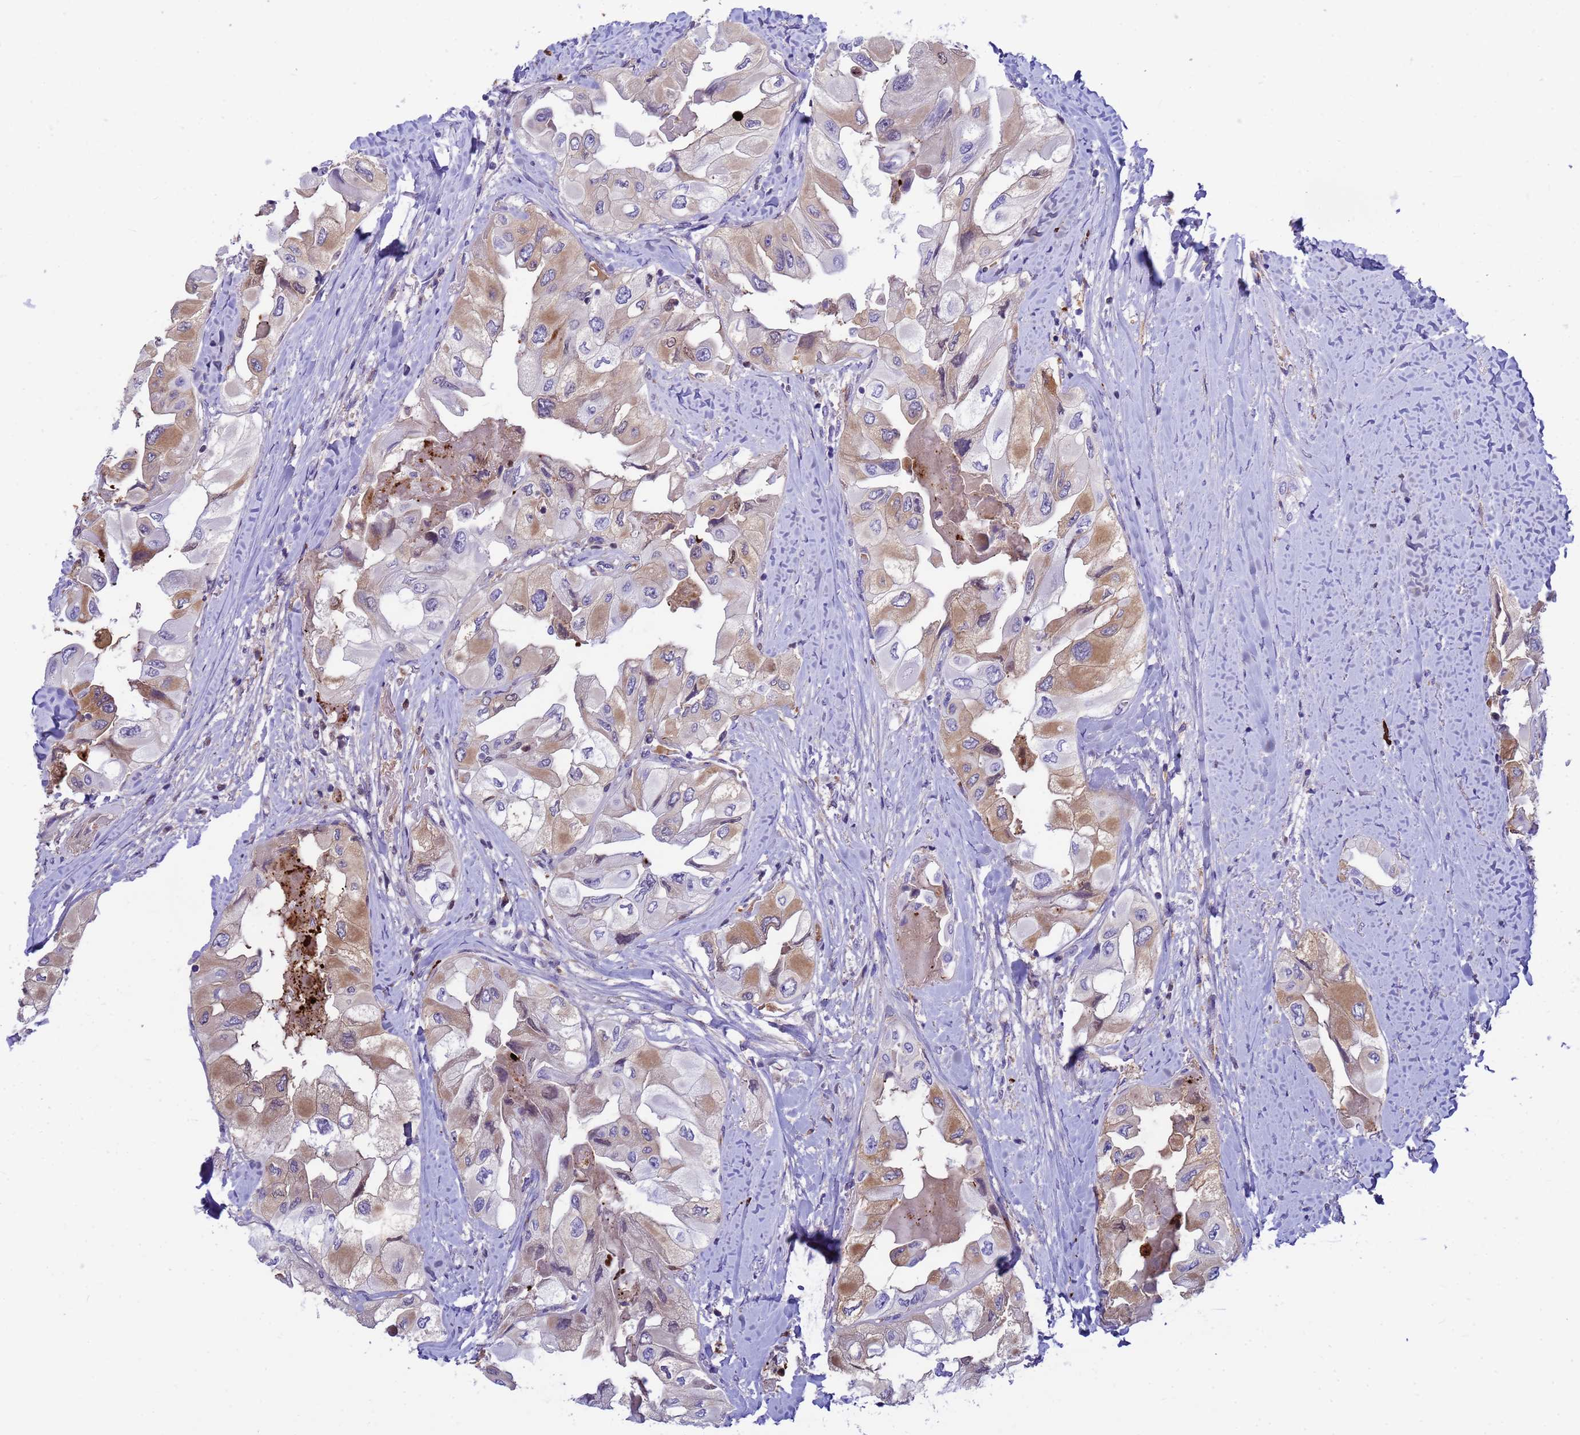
{"staining": {"intensity": "moderate", "quantity": "<25%", "location": "cytoplasmic/membranous"}, "tissue": "thyroid cancer", "cell_type": "Tumor cells", "image_type": "cancer", "snomed": [{"axis": "morphology", "description": "Normal tissue, NOS"}, {"axis": "morphology", "description": "Papillary adenocarcinoma, NOS"}, {"axis": "topography", "description": "Thyroid gland"}], "caption": "Brown immunohistochemical staining in human thyroid cancer (papillary adenocarcinoma) reveals moderate cytoplasmic/membranous staining in approximately <25% of tumor cells.", "gene": "ORM1", "patient": {"sex": "female", "age": 59}}